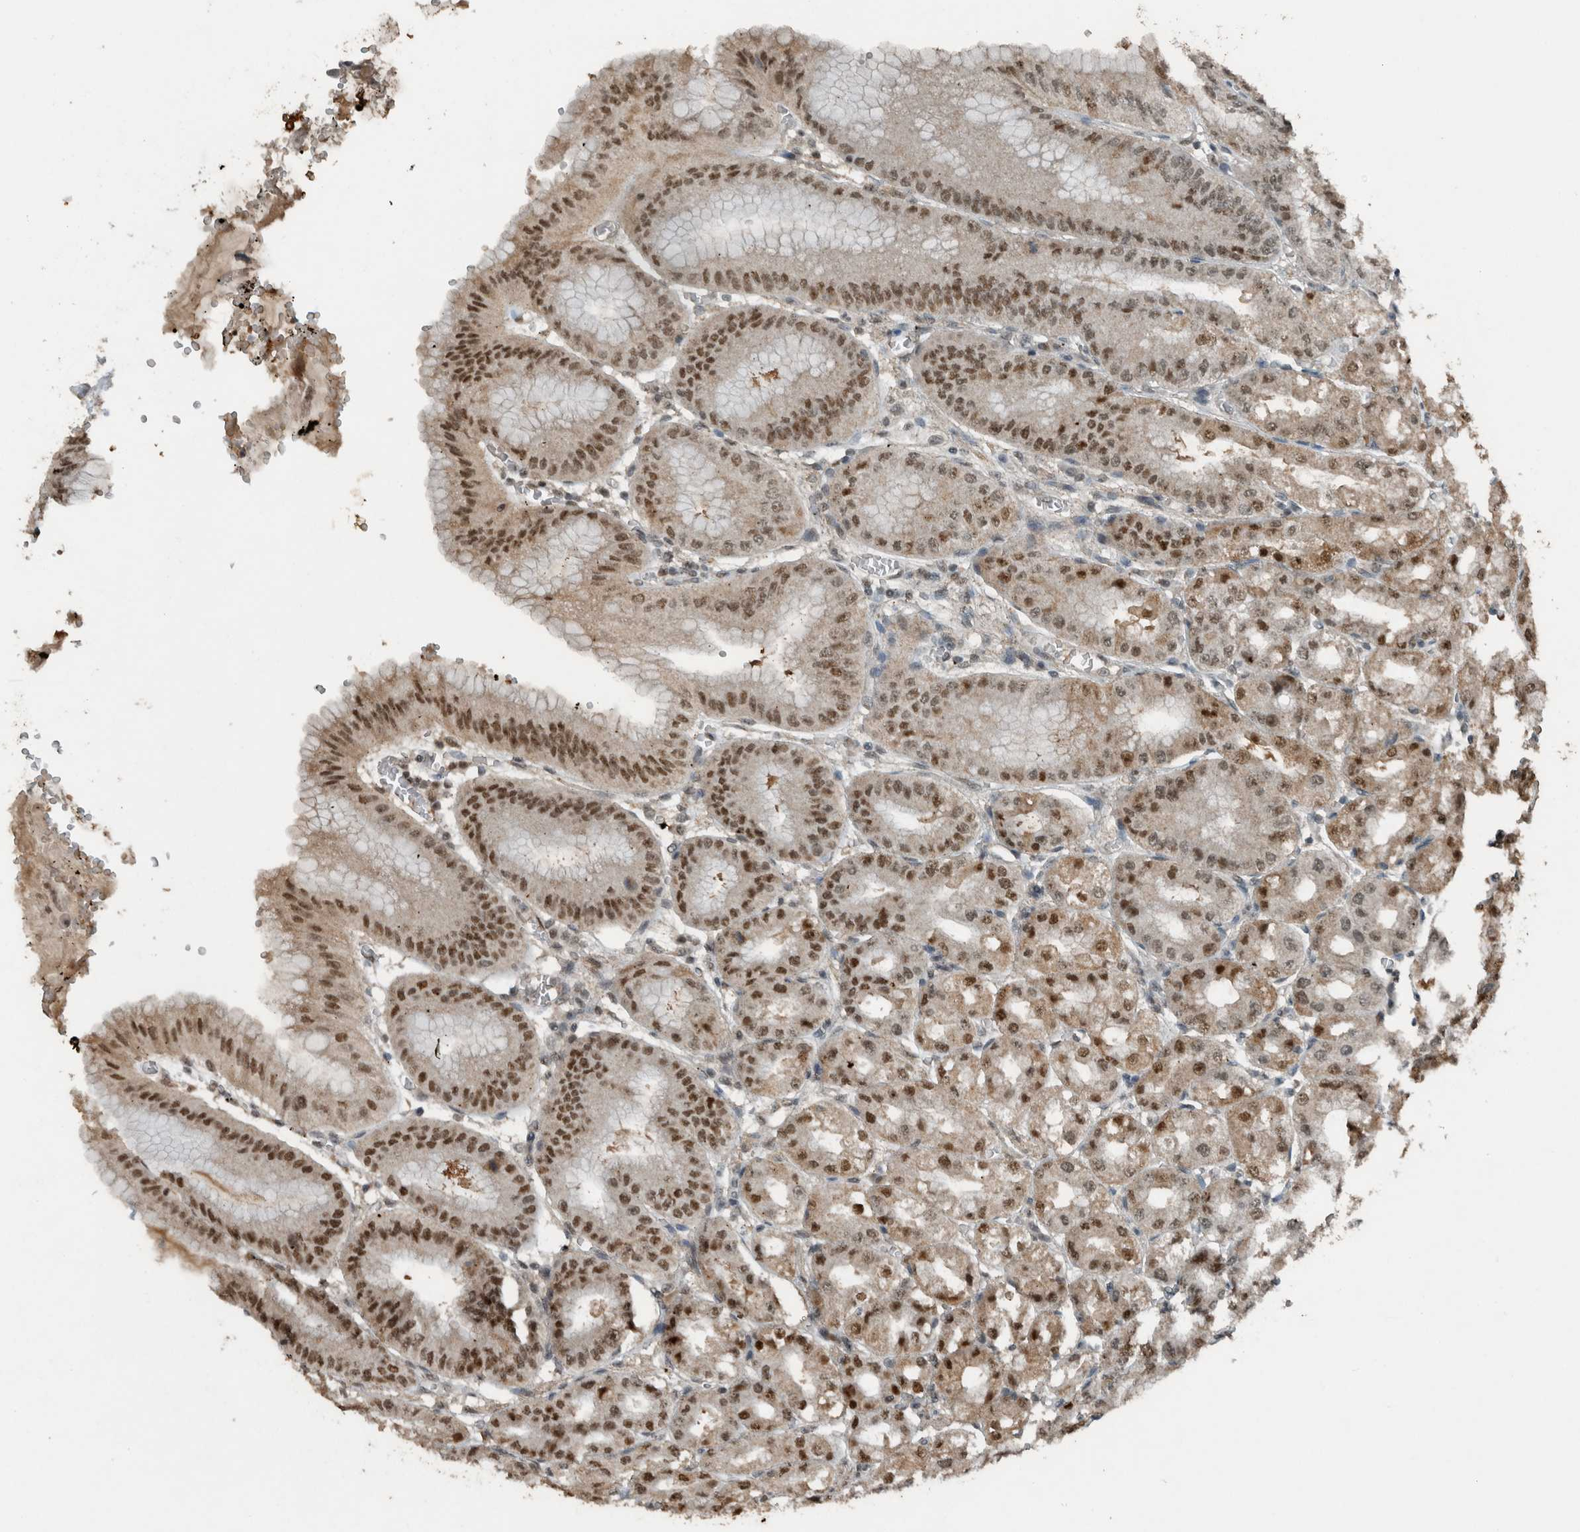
{"staining": {"intensity": "strong", "quantity": ">75%", "location": "nuclear"}, "tissue": "stomach", "cell_type": "Glandular cells", "image_type": "normal", "snomed": [{"axis": "morphology", "description": "Normal tissue, NOS"}, {"axis": "topography", "description": "Stomach, lower"}], "caption": "Immunohistochemical staining of normal human stomach displays high levels of strong nuclear expression in approximately >75% of glandular cells. (Brightfield microscopy of DAB IHC at high magnification).", "gene": "ZNF24", "patient": {"sex": "male", "age": 71}}